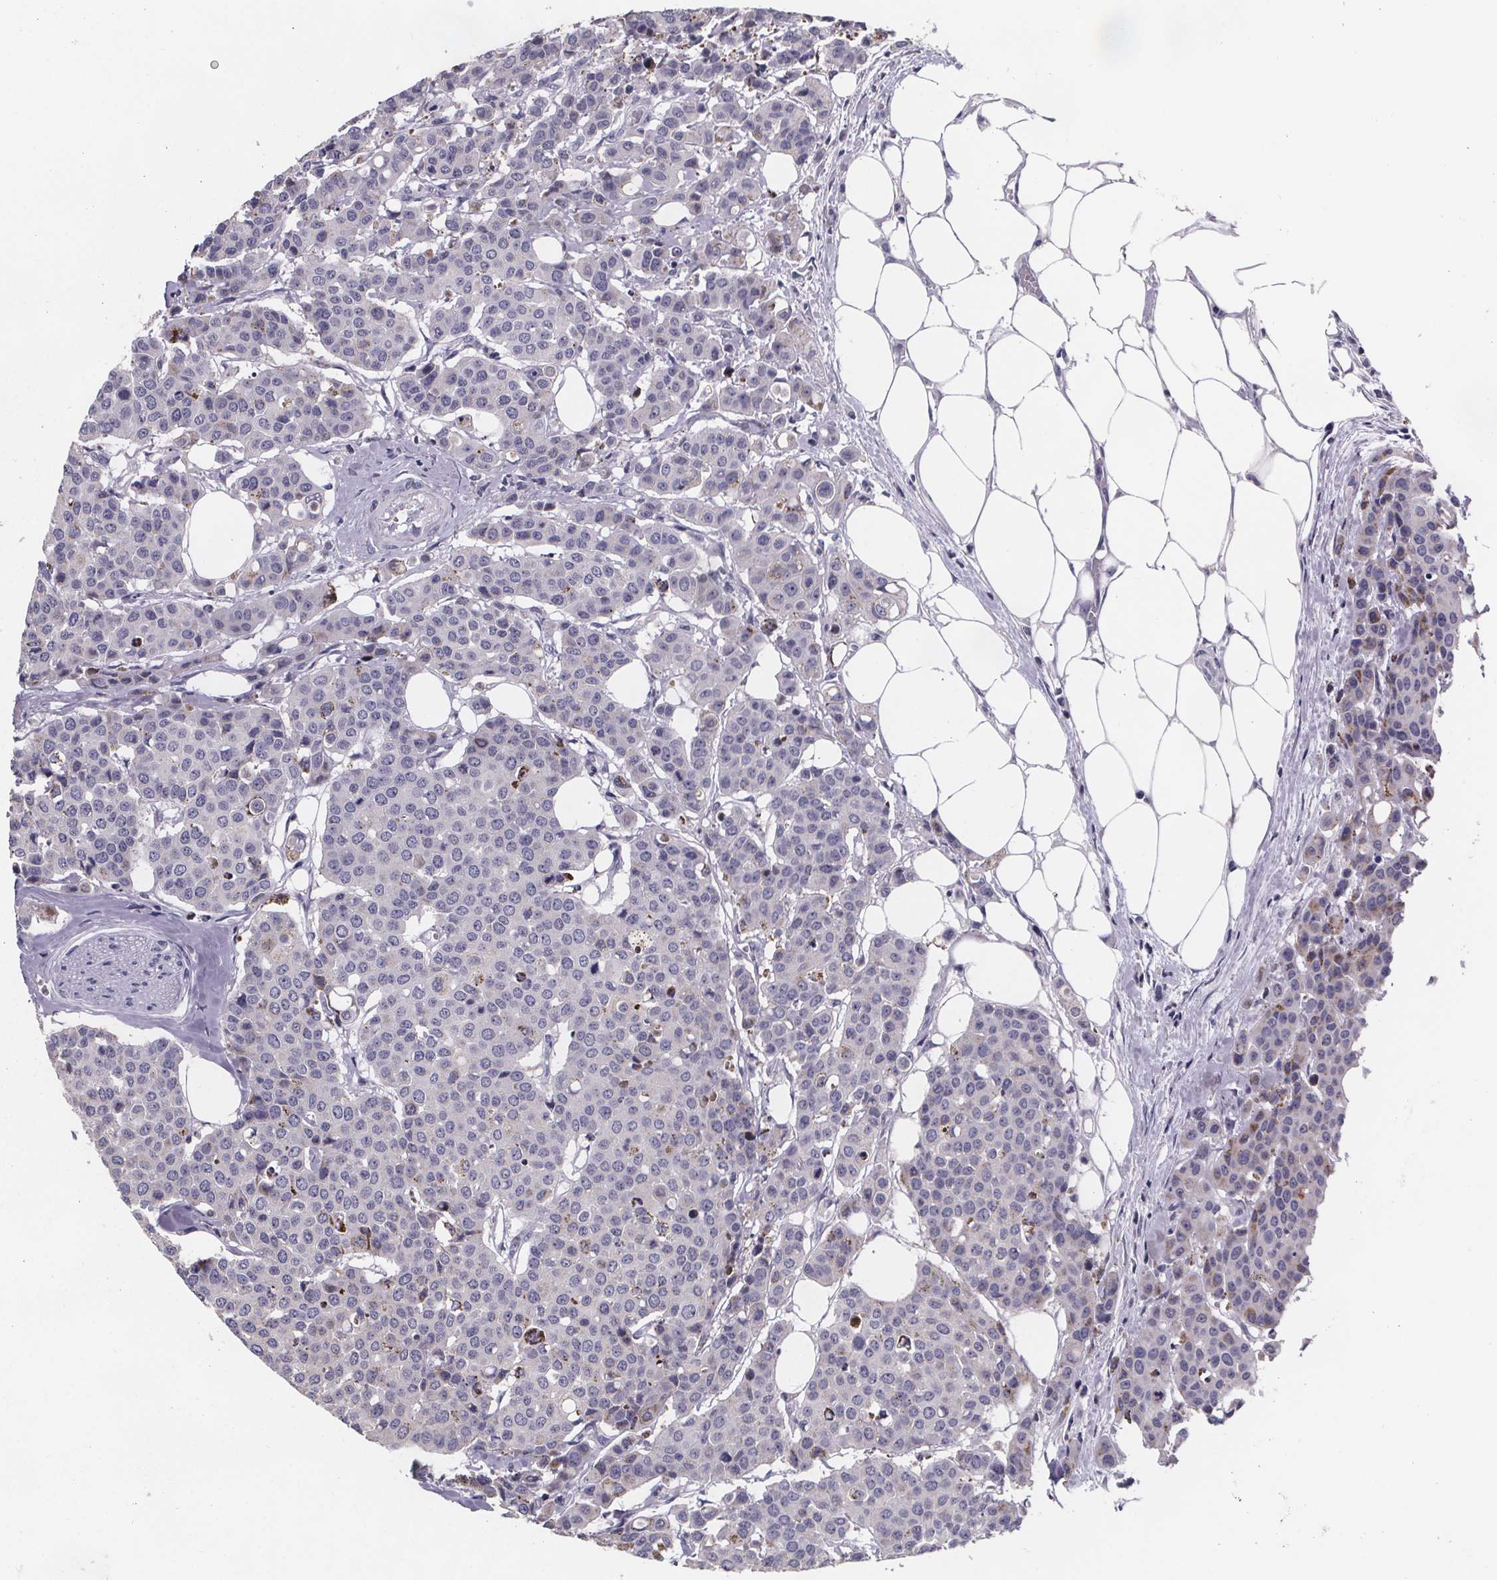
{"staining": {"intensity": "negative", "quantity": "none", "location": "none"}, "tissue": "carcinoid", "cell_type": "Tumor cells", "image_type": "cancer", "snomed": [{"axis": "morphology", "description": "Carcinoid, malignant, NOS"}, {"axis": "topography", "description": "Colon"}], "caption": "This photomicrograph is of carcinoid stained with immunohistochemistry (IHC) to label a protein in brown with the nuclei are counter-stained blue. There is no expression in tumor cells.", "gene": "PAH", "patient": {"sex": "male", "age": 81}}